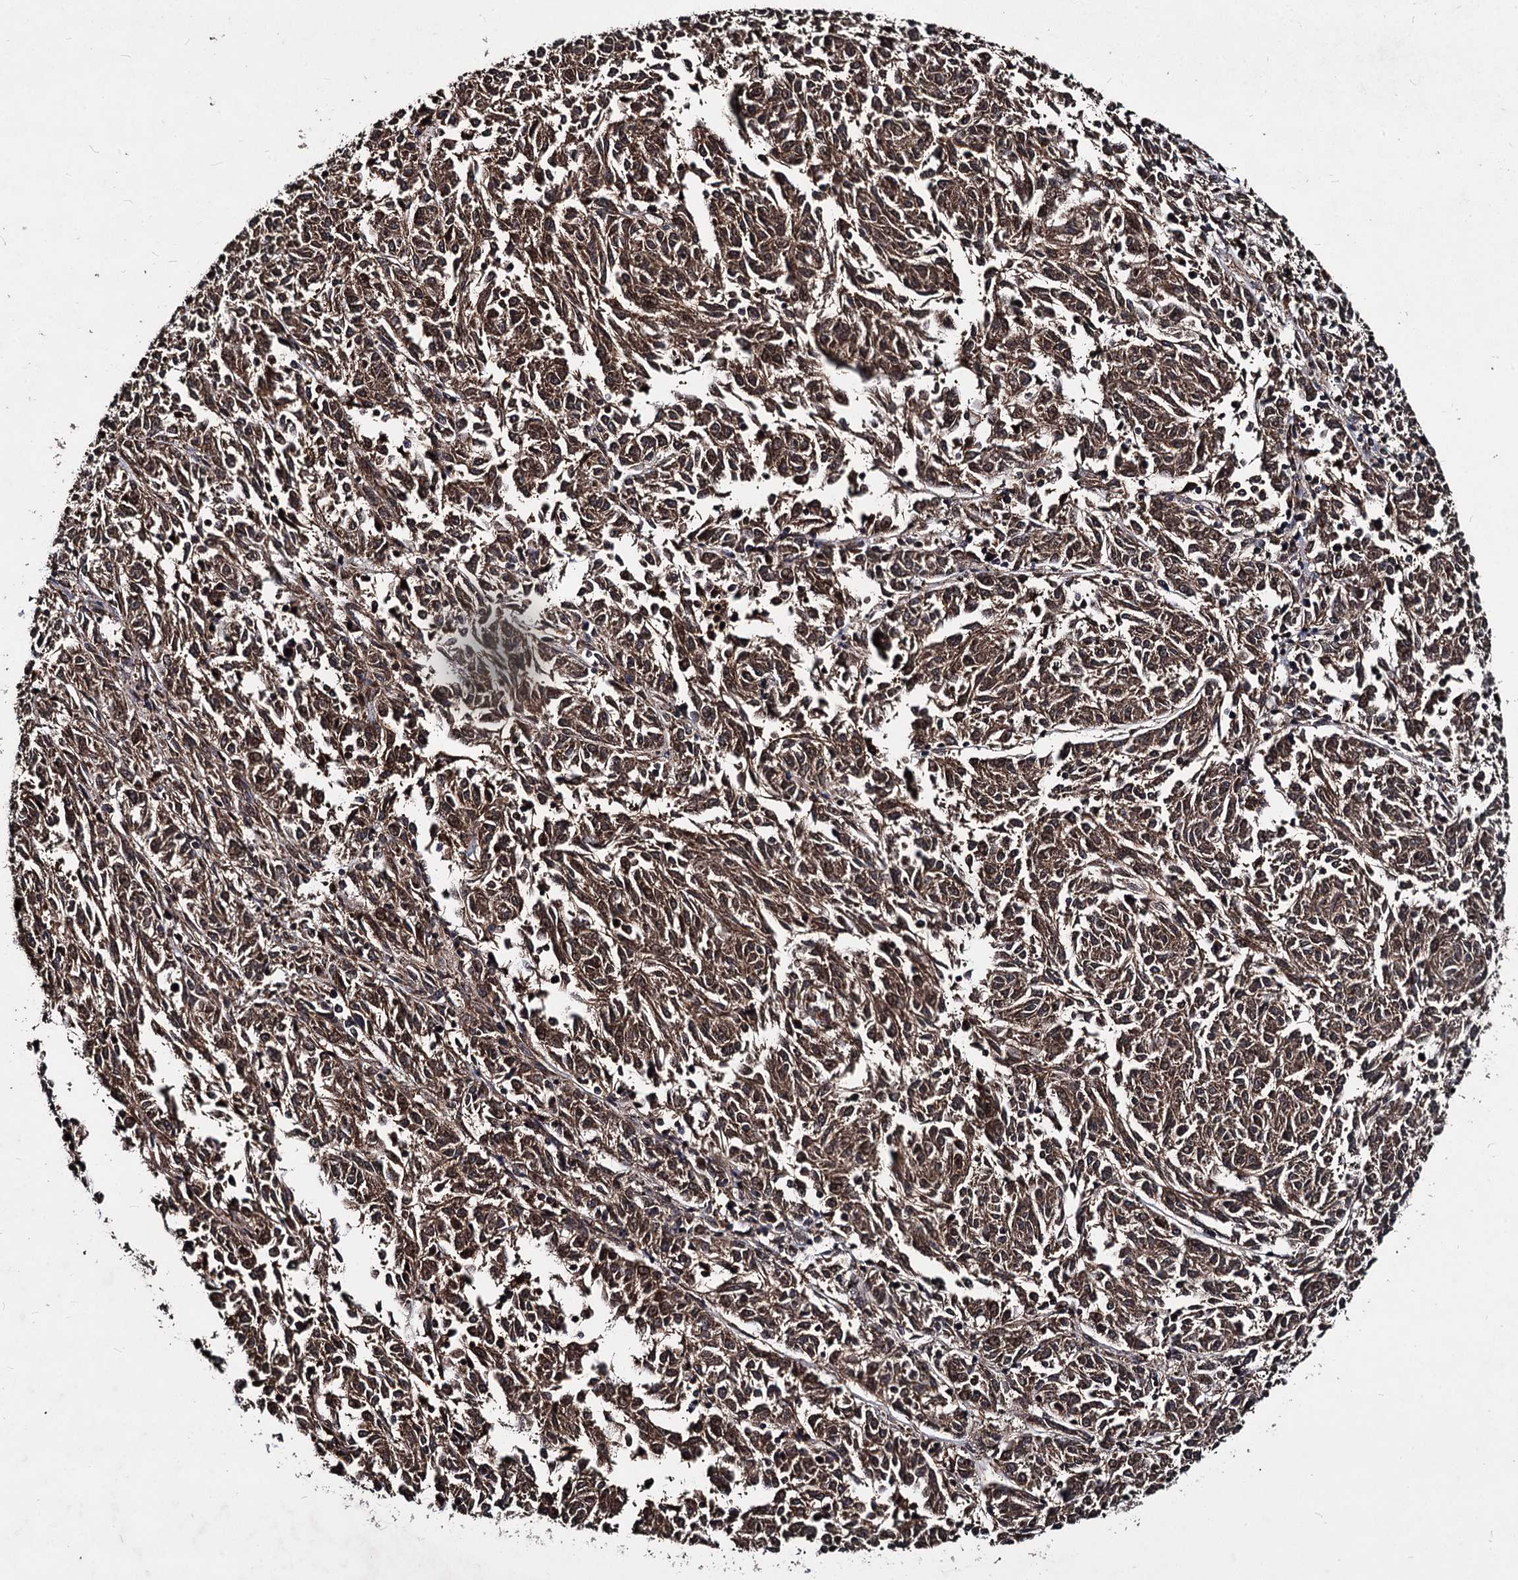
{"staining": {"intensity": "moderate", "quantity": ">75%", "location": "cytoplasmic/membranous"}, "tissue": "melanoma", "cell_type": "Tumor cells", "image_type": "cancer", "snomed": [{"axis": "morphology", "description": "Malignant melanoma, NOS"}, {"axis": "topography", "description": "Skin"}], "caption": "Protein expression analysis of melanoma exhibits moderate cytoplasmic/membranous staining in approximately >75% of tumor cells. (DAB (3,3'-diaminobenzidine) IHC with brightfield microscopy, high magnification).", "gene": "BCL2L2", "patient": {"sex": "female", "age": 72}}